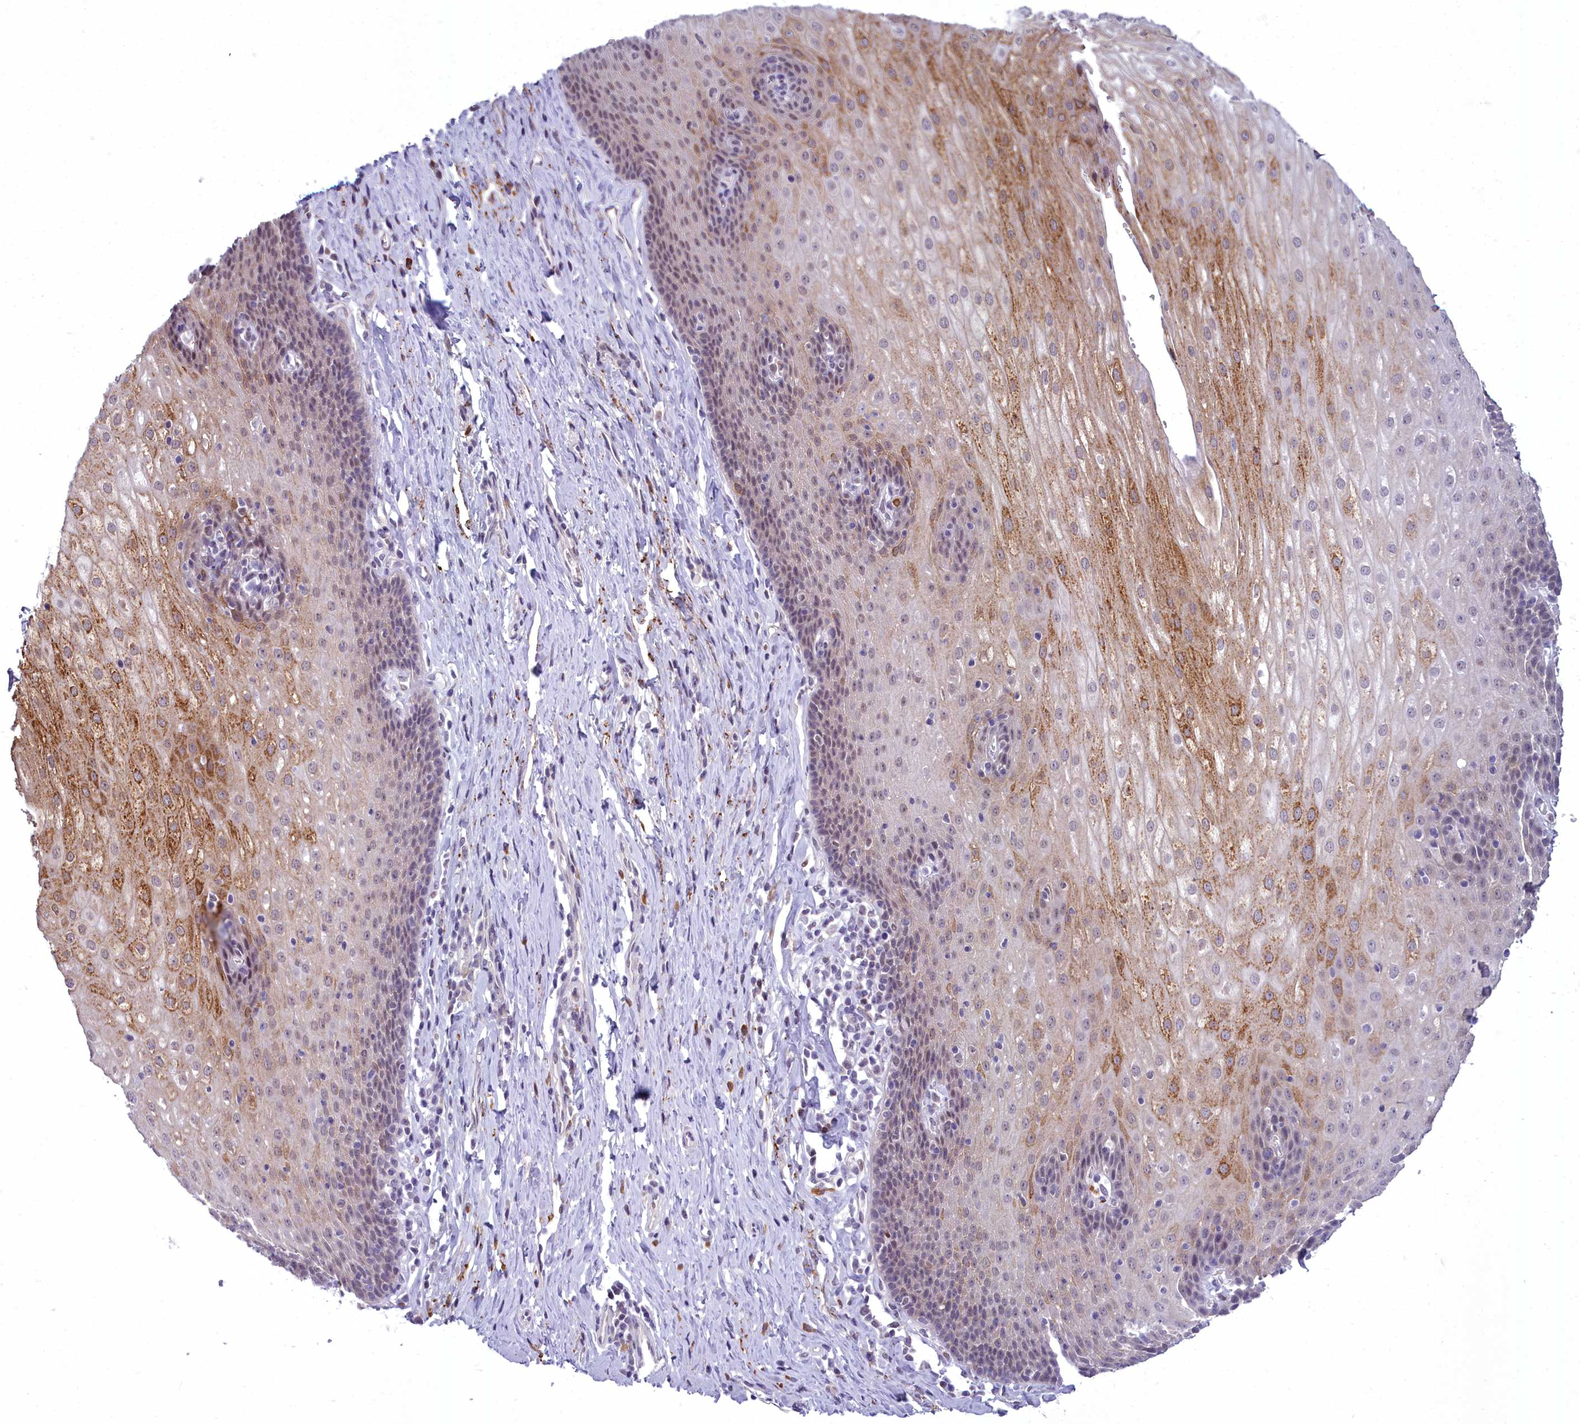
{"staining": {"intensity": "moderate", "quantity": "<25%", "location": "cytoplasmic/membranous,nuclear"}, "tissue": "esophagus", "cell_type": "Squamous epithelial cells", "image_type": "normal", "snomed": [{"axis": "morphology", "description": "Normal tissue, NOS"}, {"axis": "topography", "description": "Esophagus"}], "caption": "This micrograph displays immunohistochemistry staining of unremarkable esophagus, with low moderate cytoplasmic/membranous,nuclear expression in approximately <25% of squamous epithelial cells.", "gene": "CEACAM19", "patient": {"sex": "female", "age": 61}}